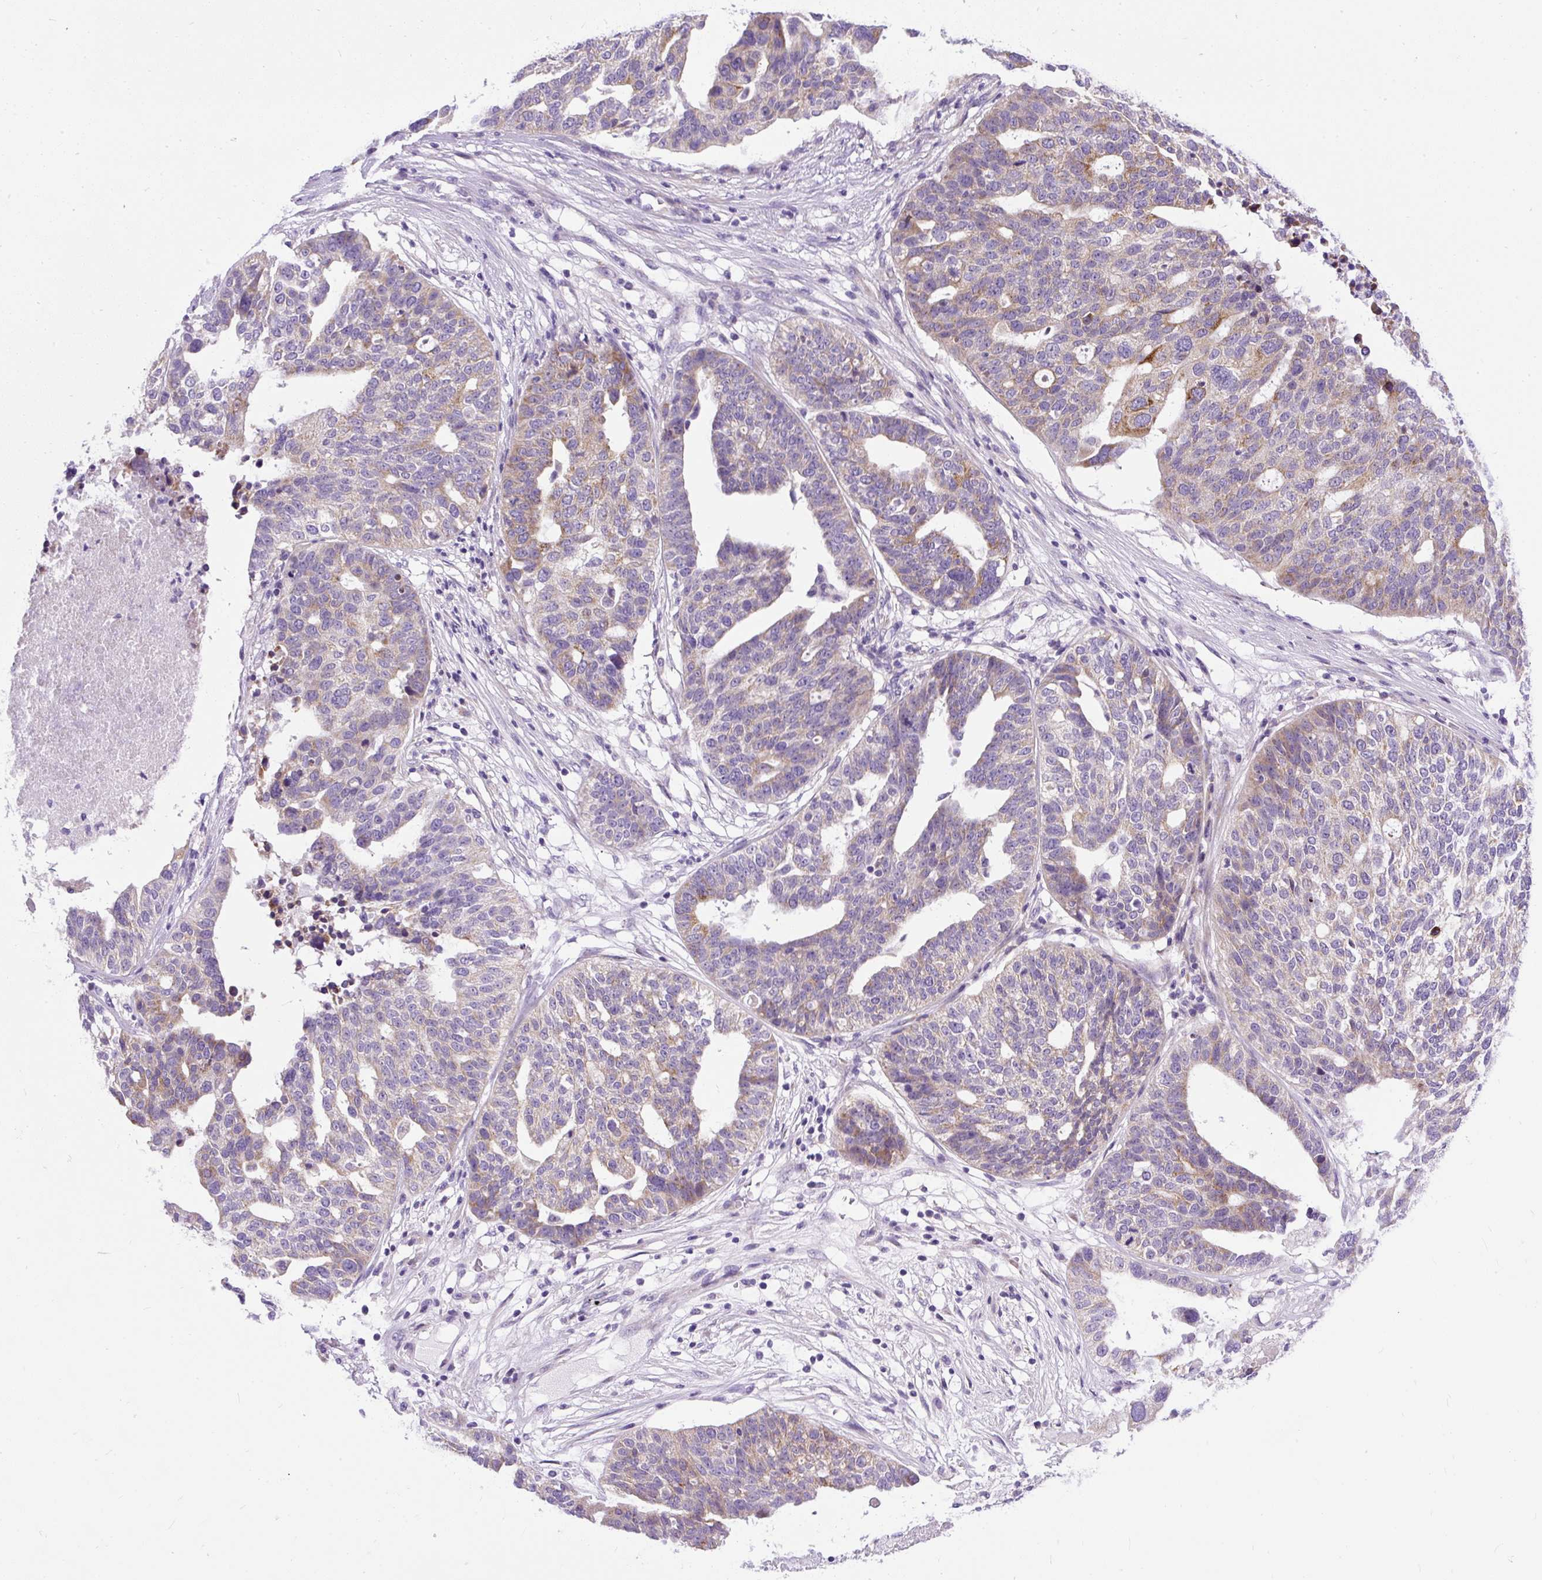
{"staining": {"intensity": "weak", "quantity": ">75%", "location": "cytoplasmic/membranous"}, "tissue": "ovarian cancer", "cell_type": "Tumor cells", "image_type": "cancer", "snomed": [{"axis": "morphology", "description": "Cystadenocarcinoma, serous, NOS"}, {"axis": "topography", "description": "Ovary"}], "caption": "Ovarian cancer stained for a protein (brown) displays weak cytoplasmic/membranous positive staining in approximately >75% of tumor cells.", "gene": "SYBU", "patient": {"sex": "female", "age": 59}}